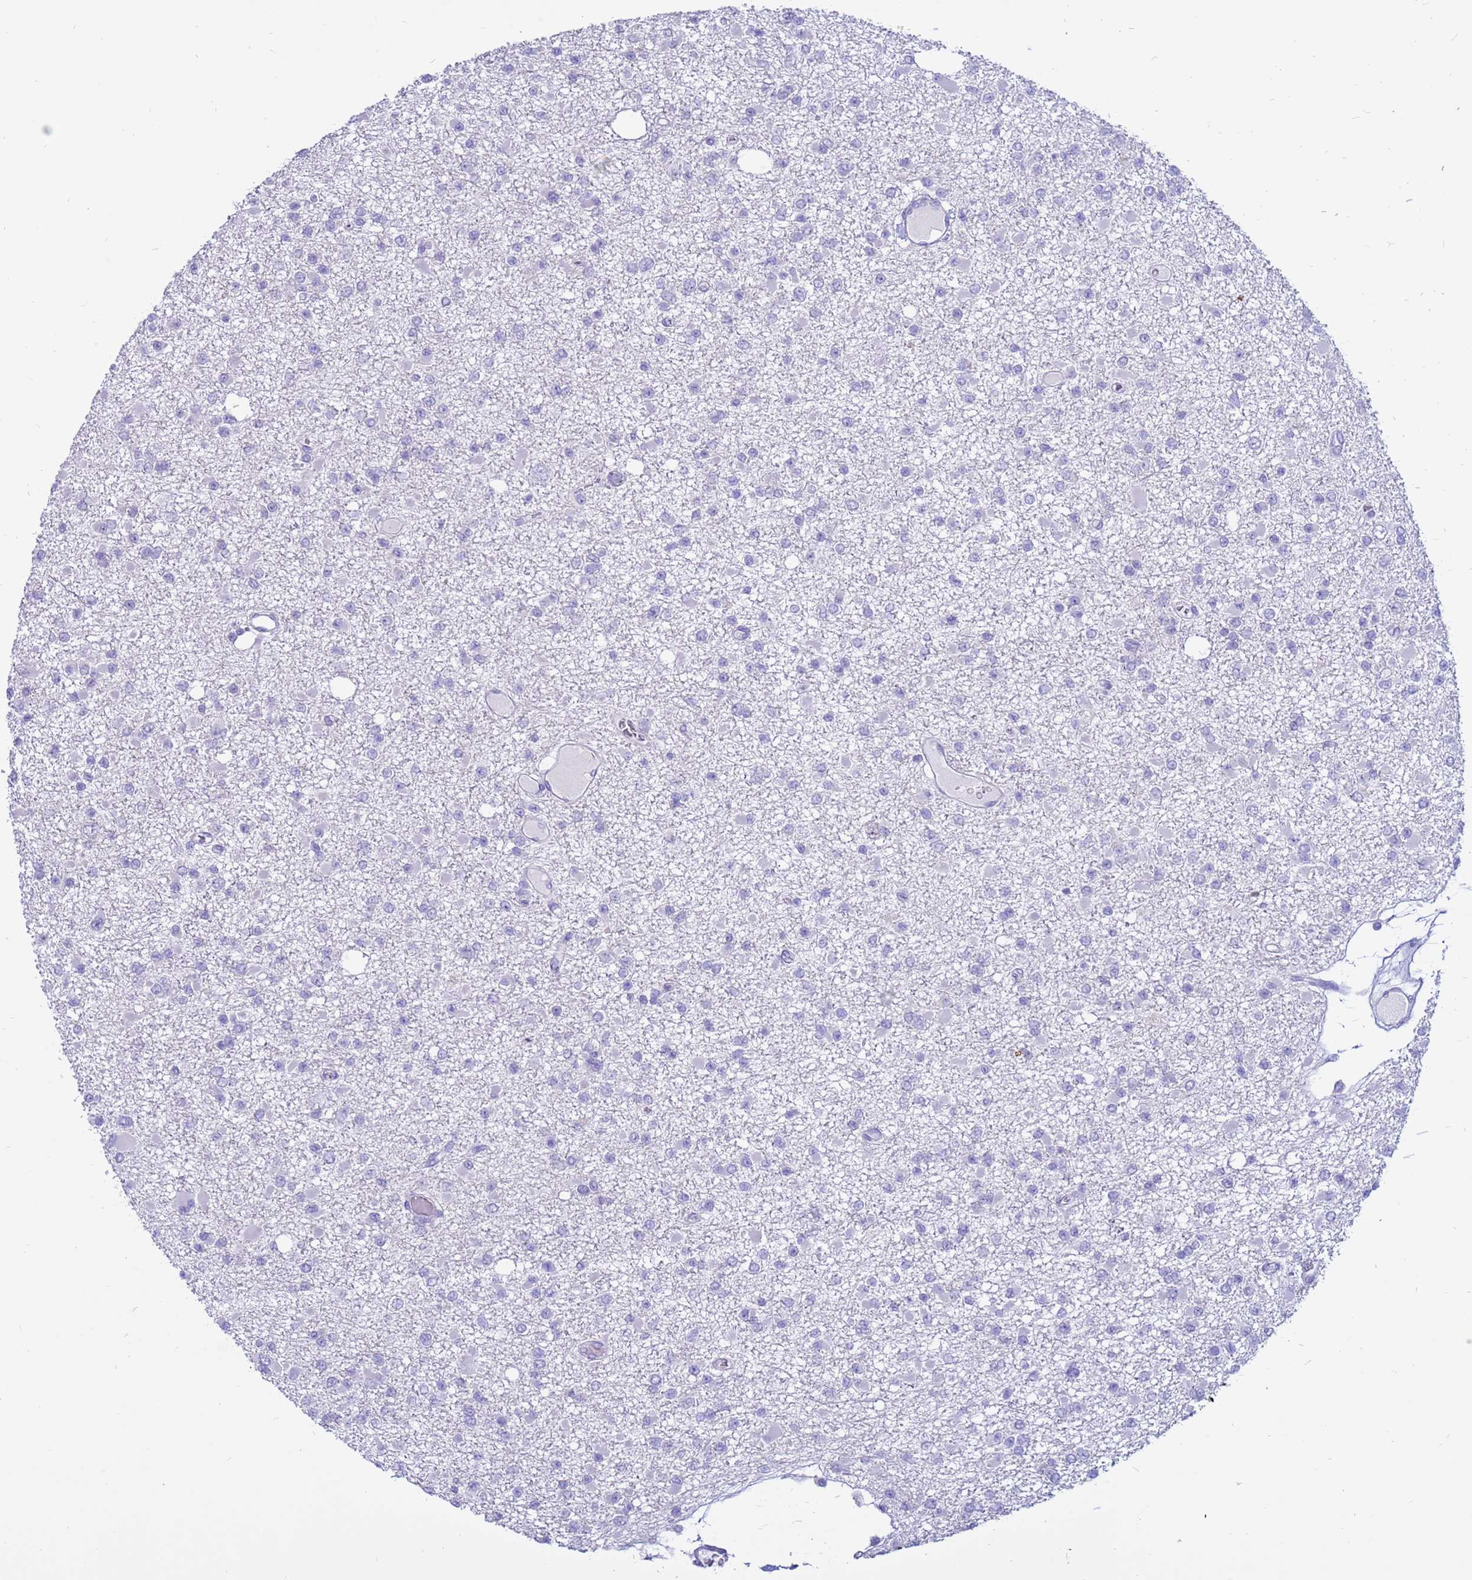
{"staining": {"intensity": "negative", "quantity": "none", "location": "none"}, "tissue": "glioma", "cell_type": "Tumor cells", "image_type": "cancer", "snomed": [{"axis": "morphology", "description": "Glioma, malignant, Low grade"}, {"axis": "topography", "description": "Brain"}], "caption": "Immunohistochemical staining of glioma shows no significant staining in tumor cells.", "gene": "PDE10A", "patient": {"sex": "female", "age": 22}}